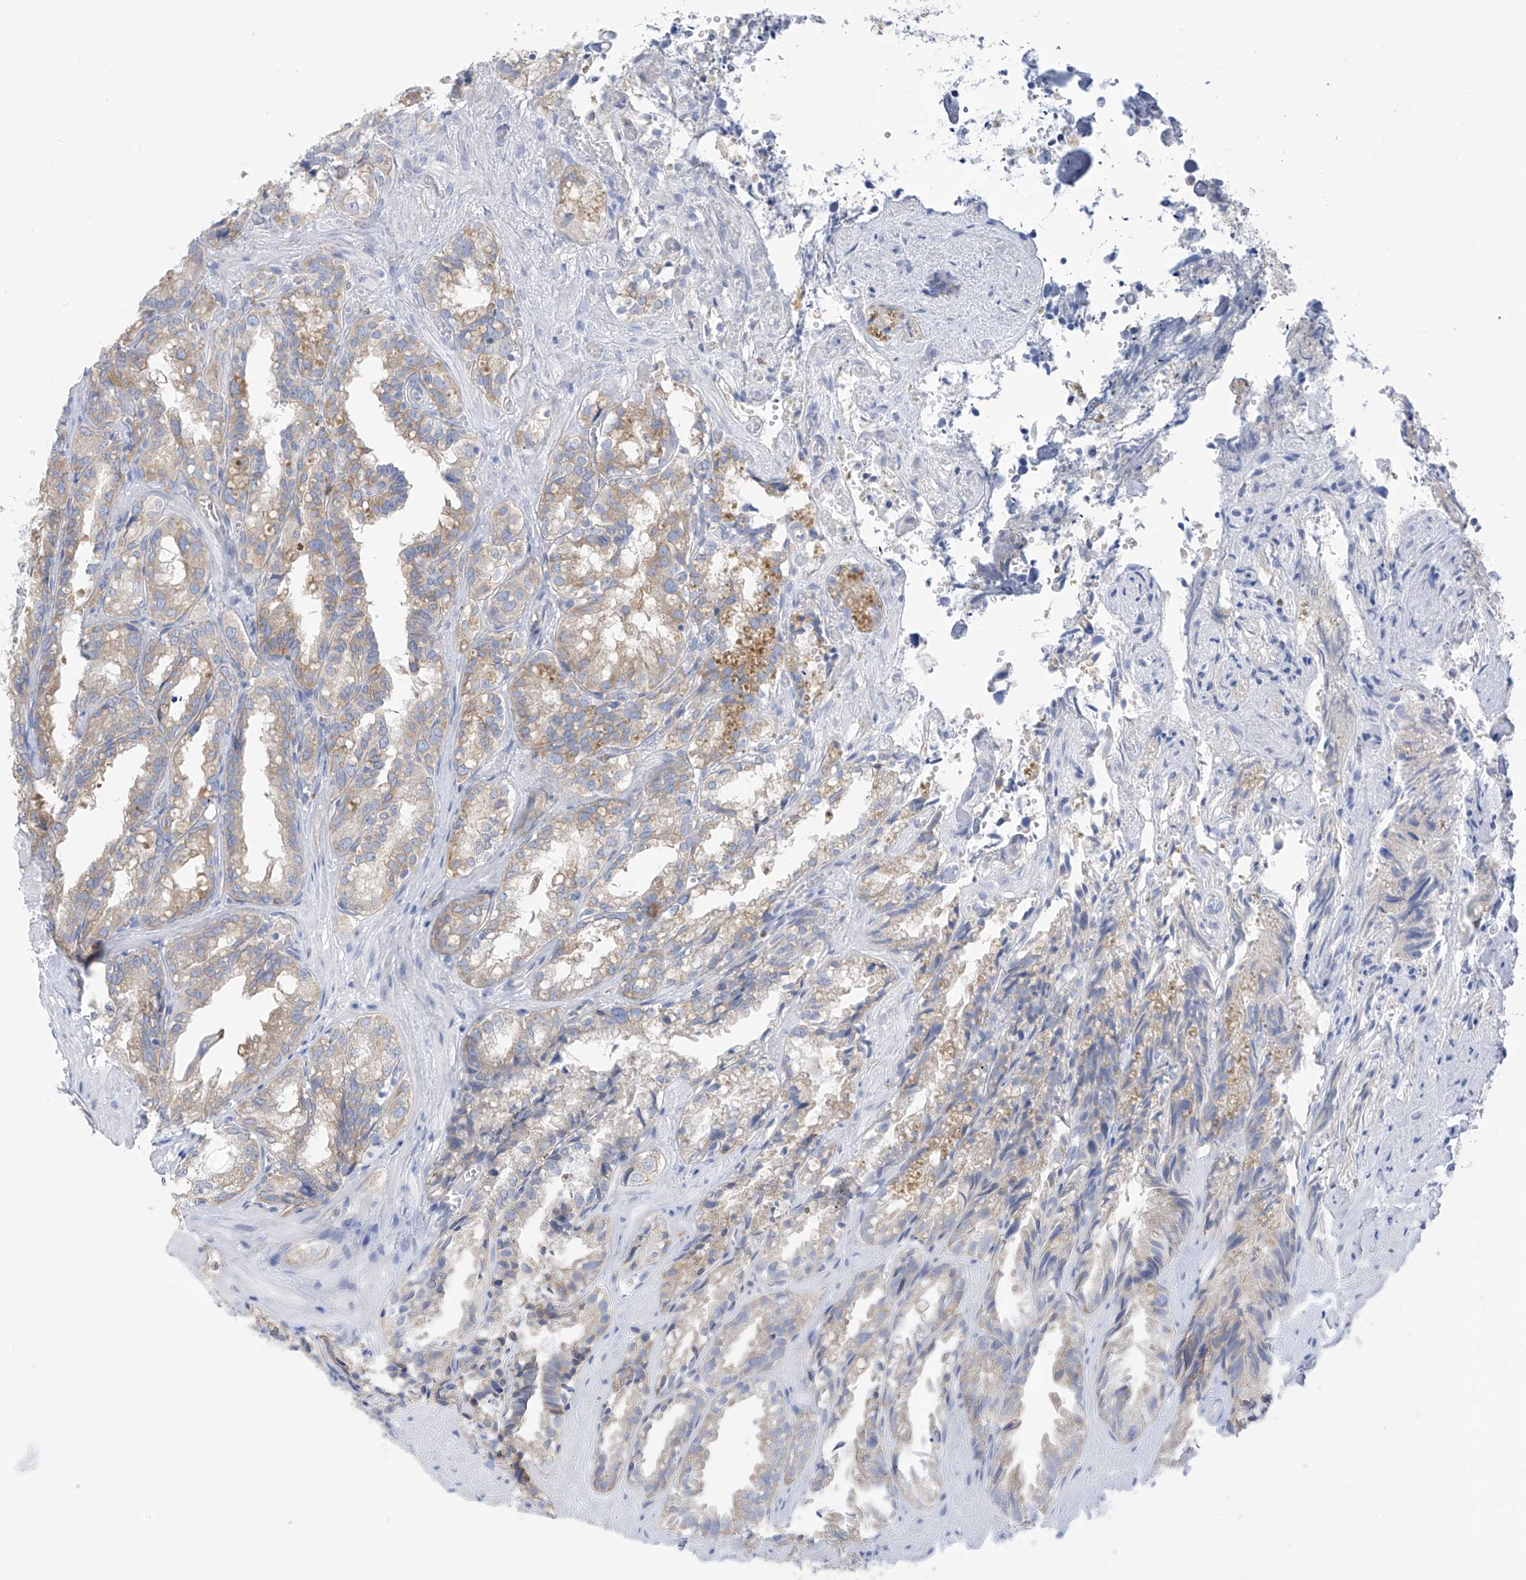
{"staining": {"intensity": "weak", "quantity": "25%-75%", "location": "cytoplasmic/membranous"}, "tissue": "seminal vesicle", "cell_type": "Glandular cells", "image_type": "normal", "snomed": [{"axis": "morphology", "description": "Normal tissue, NOS"}, {"axis": "topography", "description": "Prostate"}, {"axis": "topography", "description": "Seminal veicle"}], "caption": "Protein expression analysis of benign human seminal vesicle reveals weak cytoplasmic/membranous staining in approximately 25%-75% of glandular cells.", "gene": "RCN2", "patient": {"sex": "male", "age": 51}}